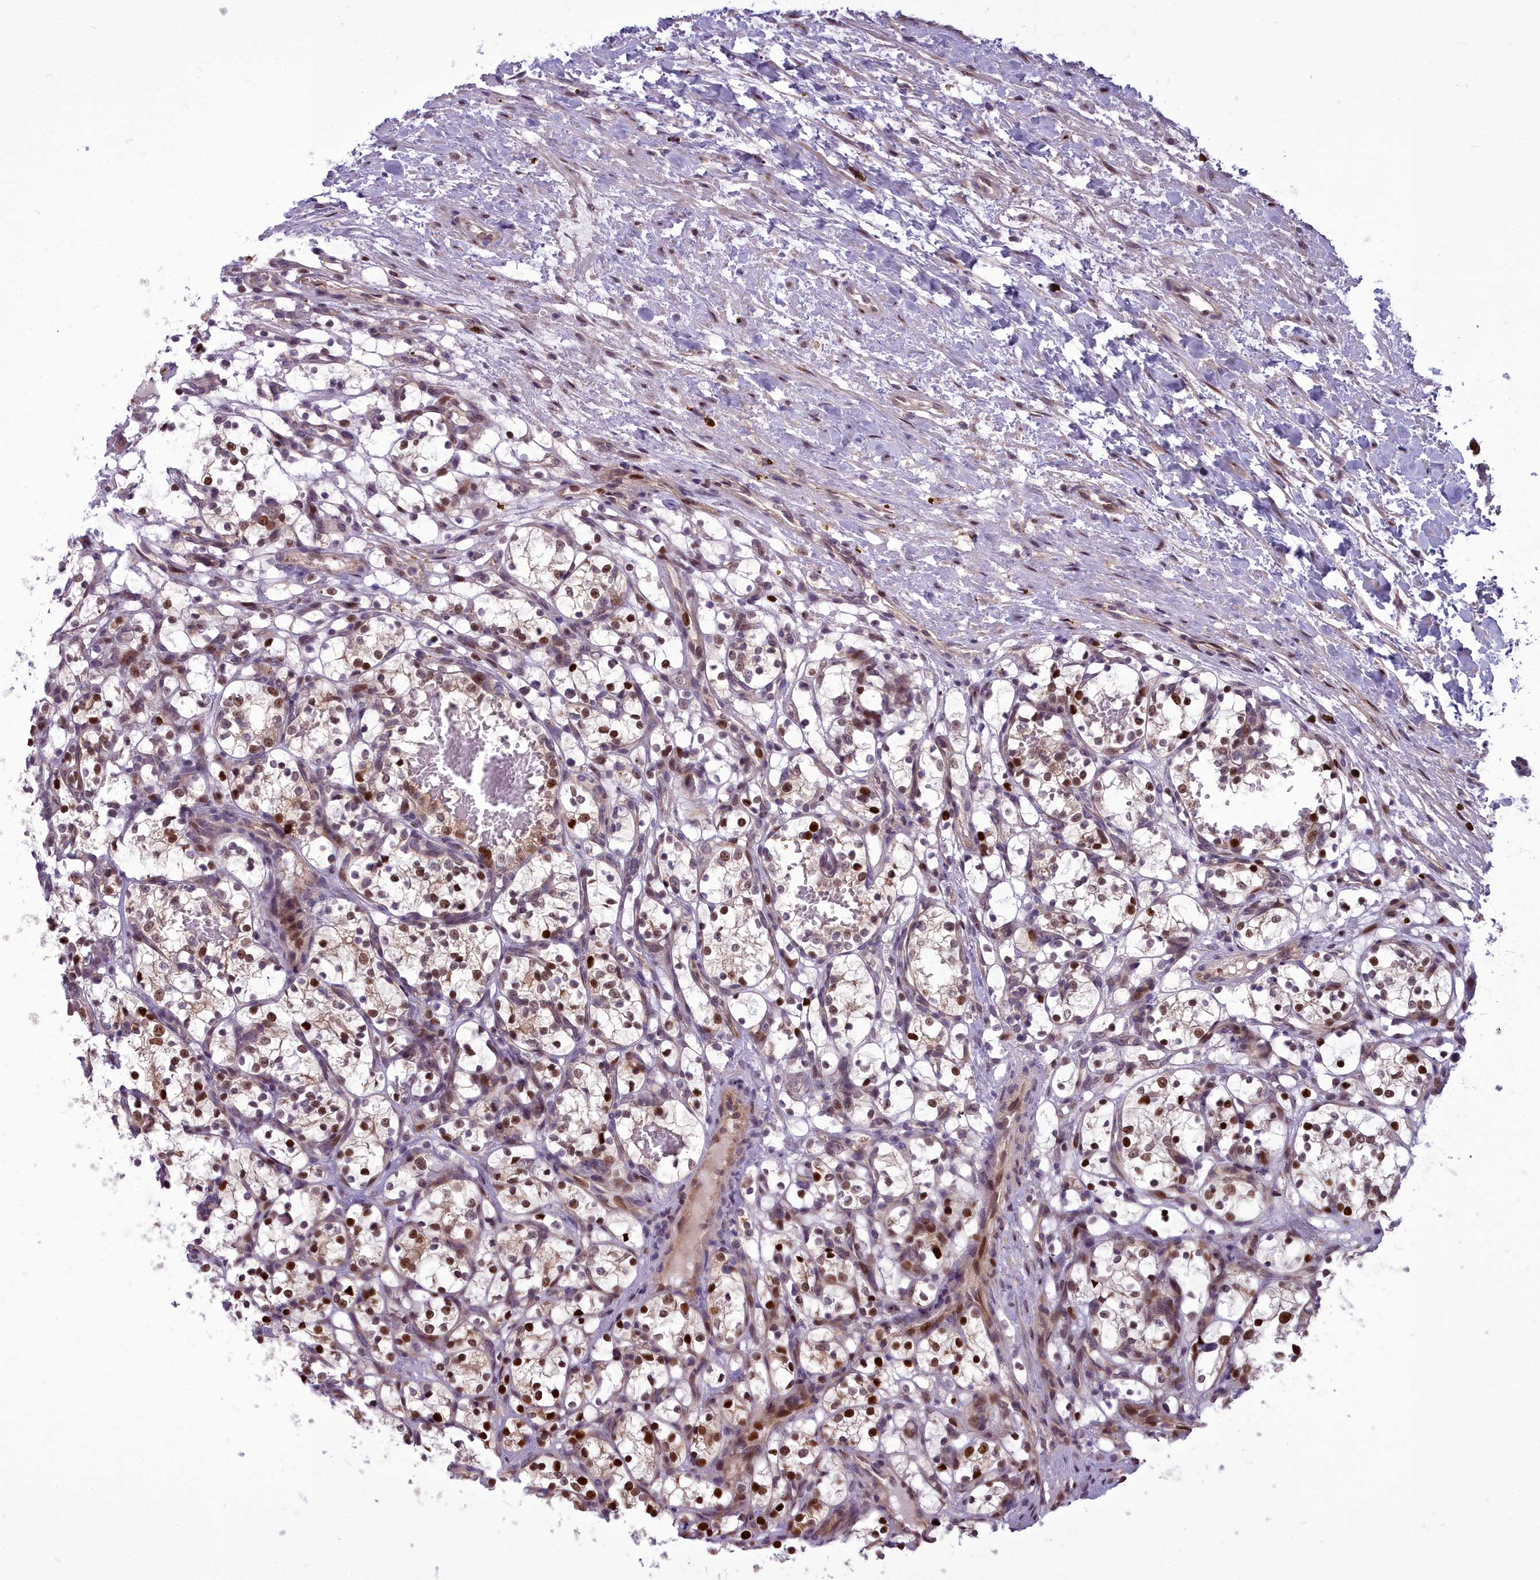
{"staining": {"intensity": "strong", "quantity": "25%-75%", "location": "nuclear"}, "tissue": "renal cancer", "cell_type": "Tumor cells", "image_type": "cancer", "snomed": [{"axis": "morphology", "description": "Adenocarcinoma, NOS"}, {"axis": "topography", "description": "Kidney"}], "caption": "Renal cancer stained with DAB IHC demonstrates high levels of strong nuclear staining in about 25%-75% of tumor cells.", "gene": "AP1M1", "patient": {"sex": "female", "age": 69}}